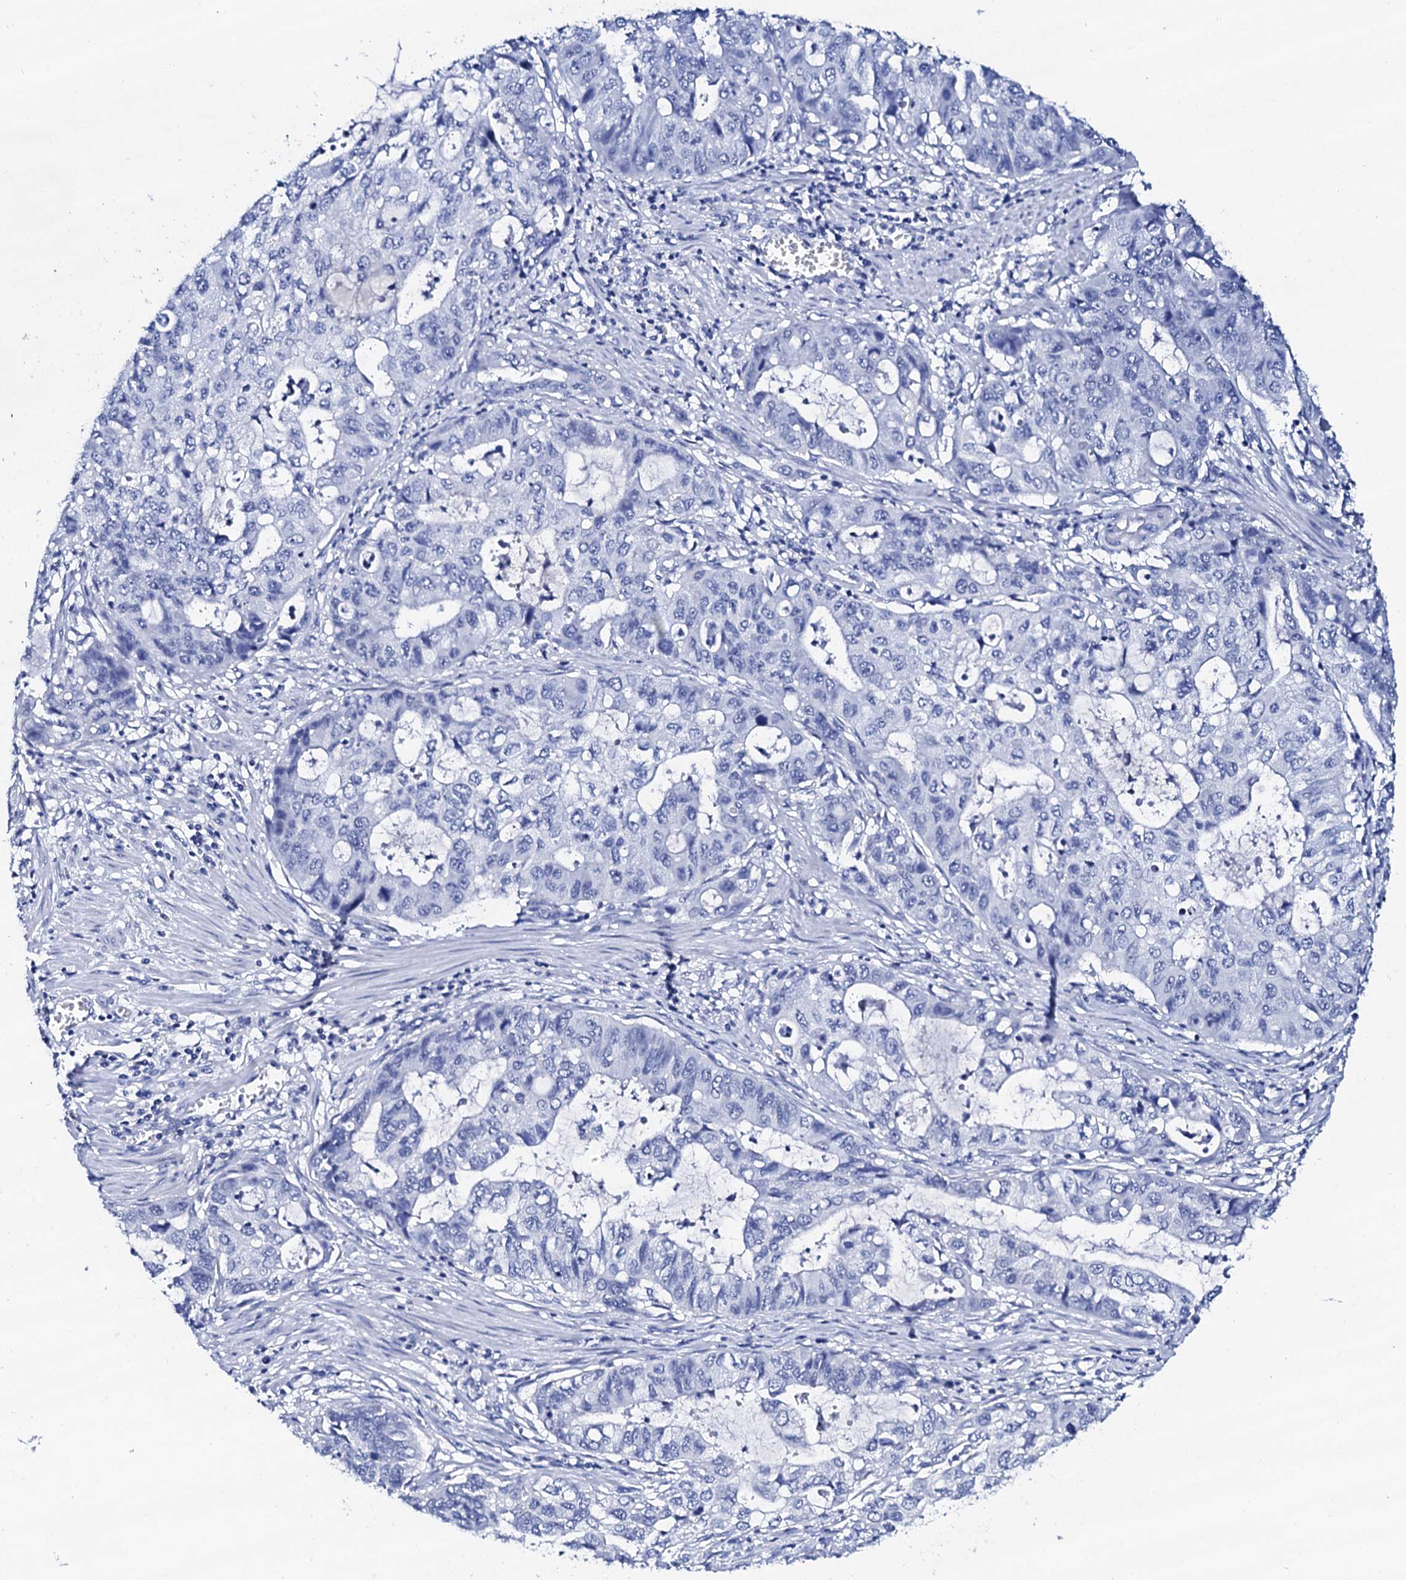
{"staining": {"intensity": "negative", "quantity": "none", "location": "none"}, "tissue": "stomach cancer", "cell_type": "Tumor cells", "image_type": "cancer", "snomed": [{"axis": "morphology", "description": "Adenocarcinoma, NOS"}, {"axis": "topography", "description": "Stomach, upper"}], "caption": "The image displays no staining of tumor cells in adenocarcinoma (stomach). (Immunohistochemistry, brightfield microscopy, high magnification).", "gene": "FBXL16", "patient": {"sex": "female", "age": 52}}